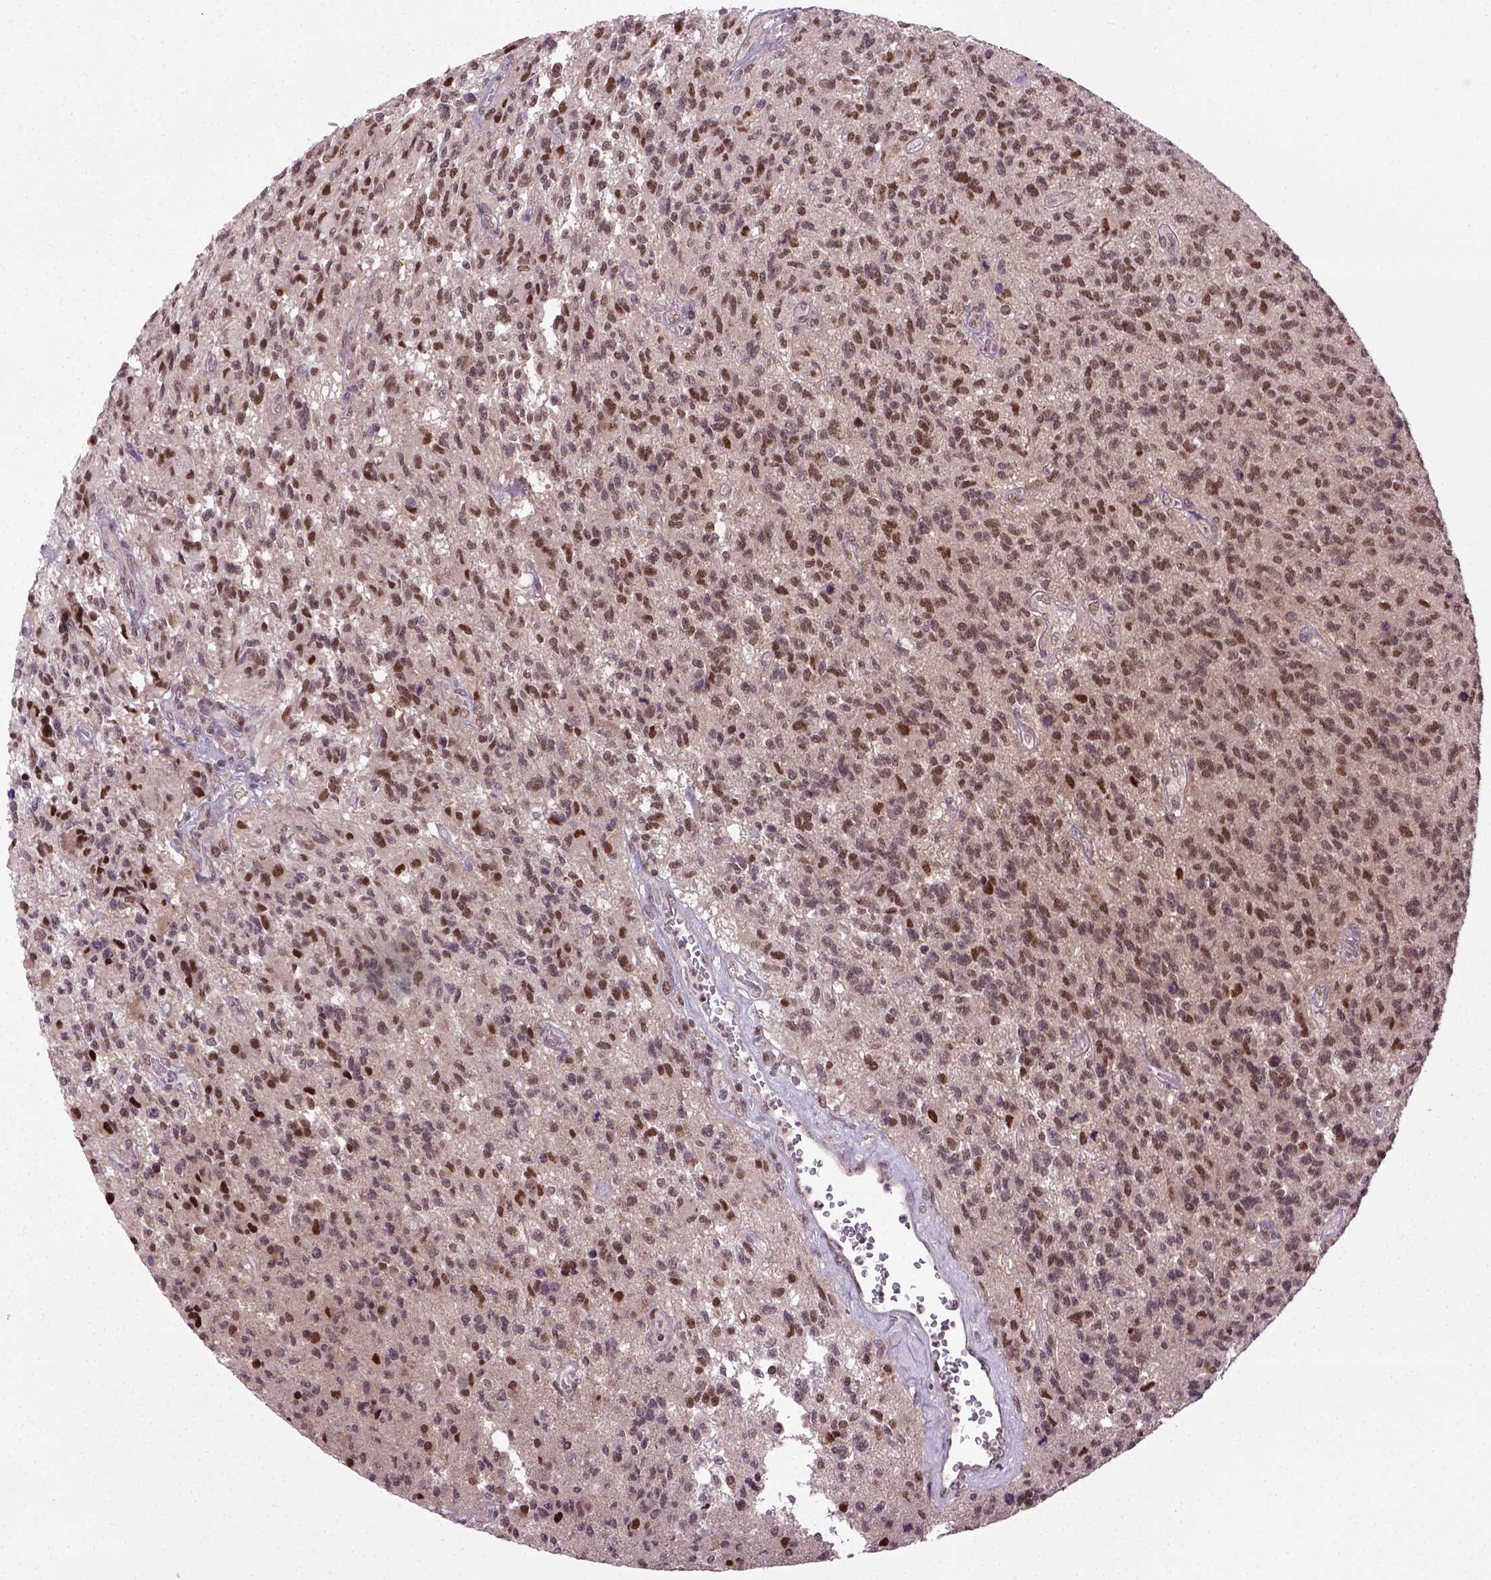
{"staining": {"intensity": "moderate", "quantity": "25%-75%", "location": "nuclear"}, "tissue": "glioma", "cell_type": "Tumor cells", "image_type": "cancer", "snomed": [{"axis": "morphology", "description": "Glioma, malignant, High grade"}, {"axis": "topography", "description": "Brain"}], "caption": "Immunohistochemical staining of malignant glioma (high-grade) shows medium levels of moderate nuclear protein staining in about 25%-75% of tumor cells.", "gene": "UBA3", "patient": {"sex": "male", "age": 56}}